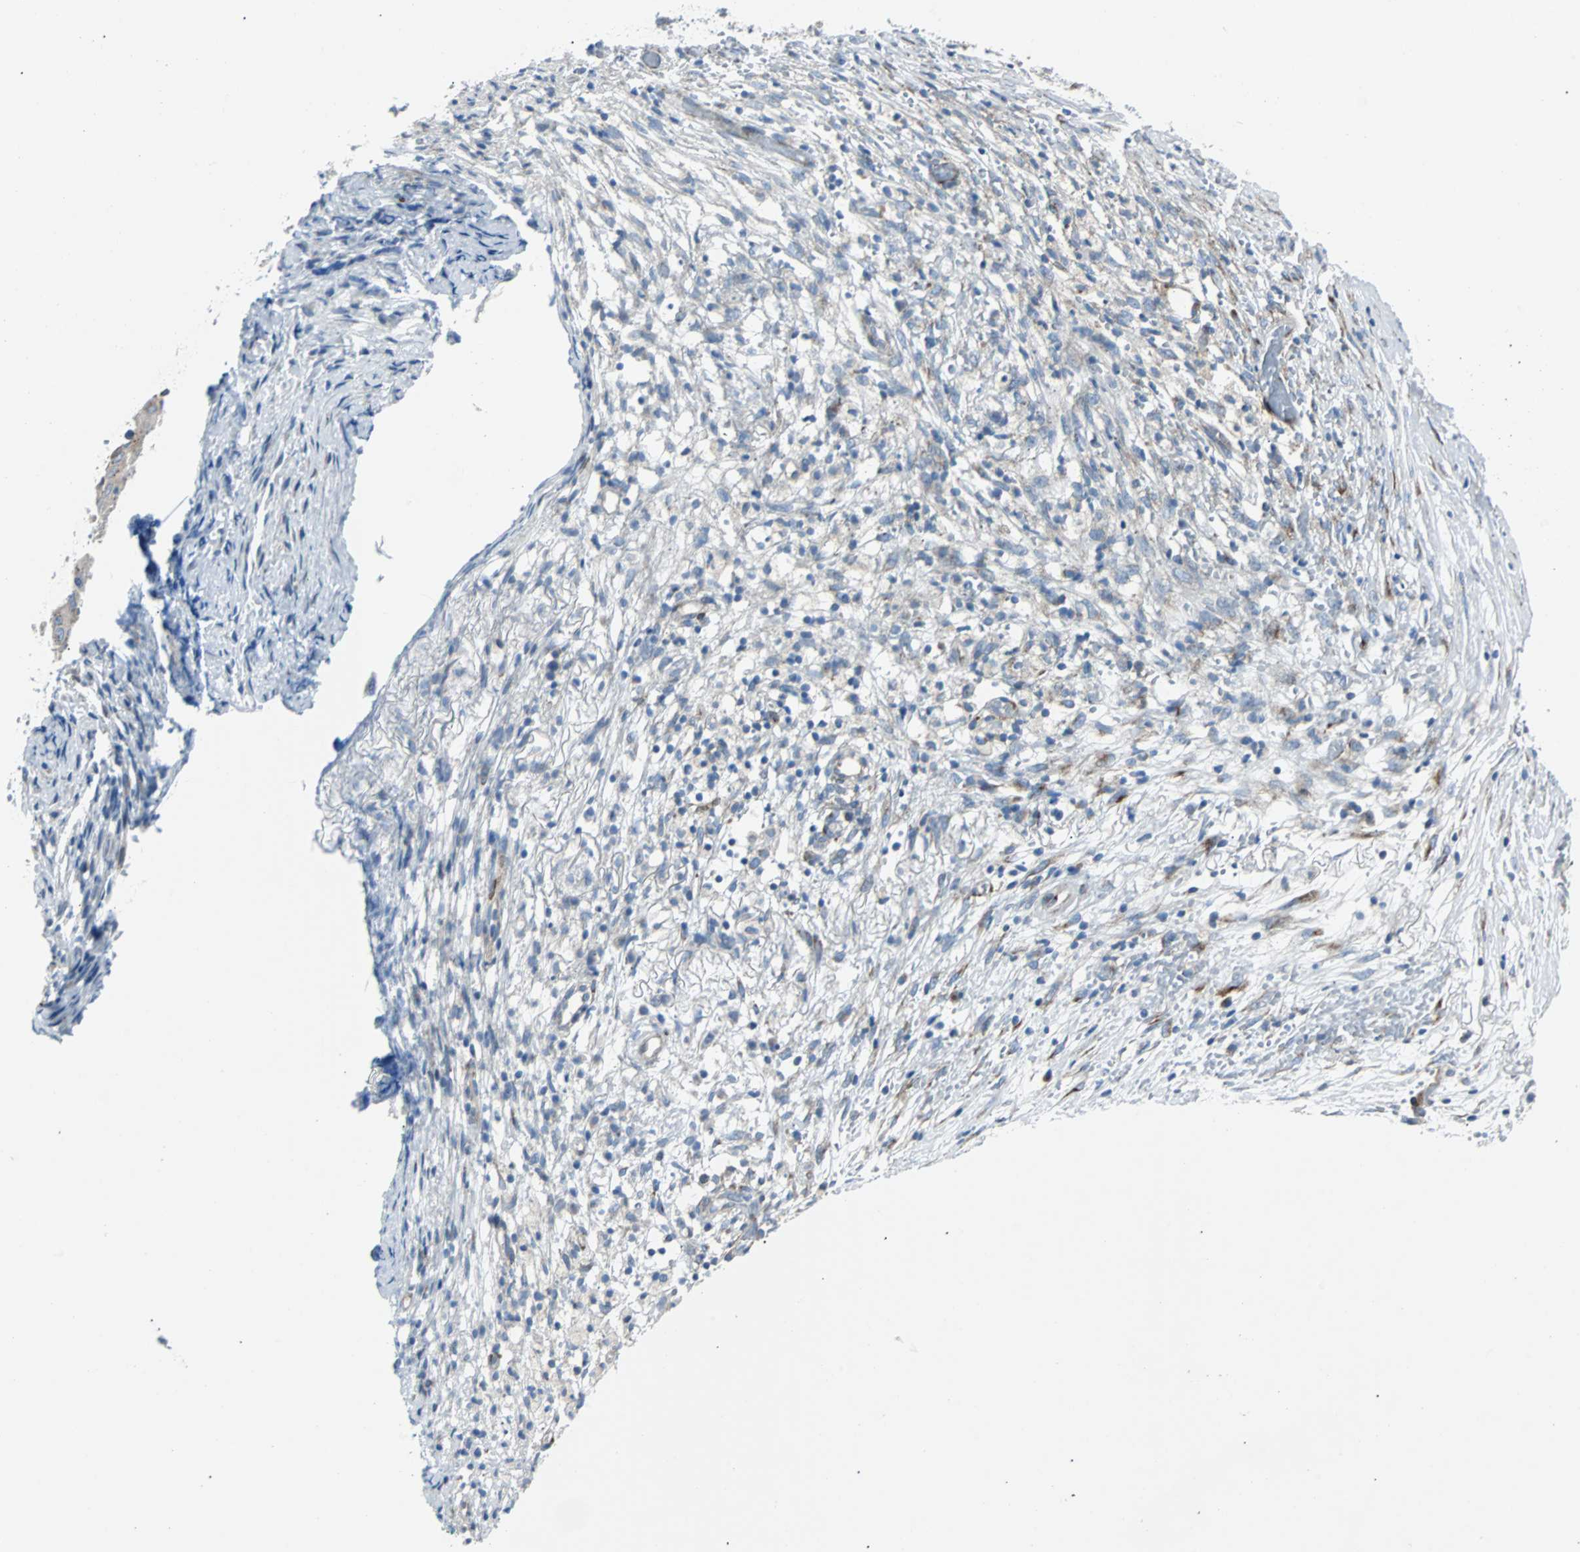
{"staining": {"intensity": "moderate", "quantity": ">75%", "location": "cytoplasmic/membranous"}, "tissue": "ovarian cancer", "cell_type": "Tumor cells", "image_type": "cancer", "snomed": [{"axis": "morphology", "description": "Carcinoma, endometroid"}, {"axis": "topography", "description": "Ovary"}], "caption": "Brown immunohistochemical staining in endometroid carcinoma (ovarian) reveals moderate cytoplasmic/membranous staining in about >75% of tumor cells.", "gene": "BBC3", "patient": {"sex": "female", "age": 42}}